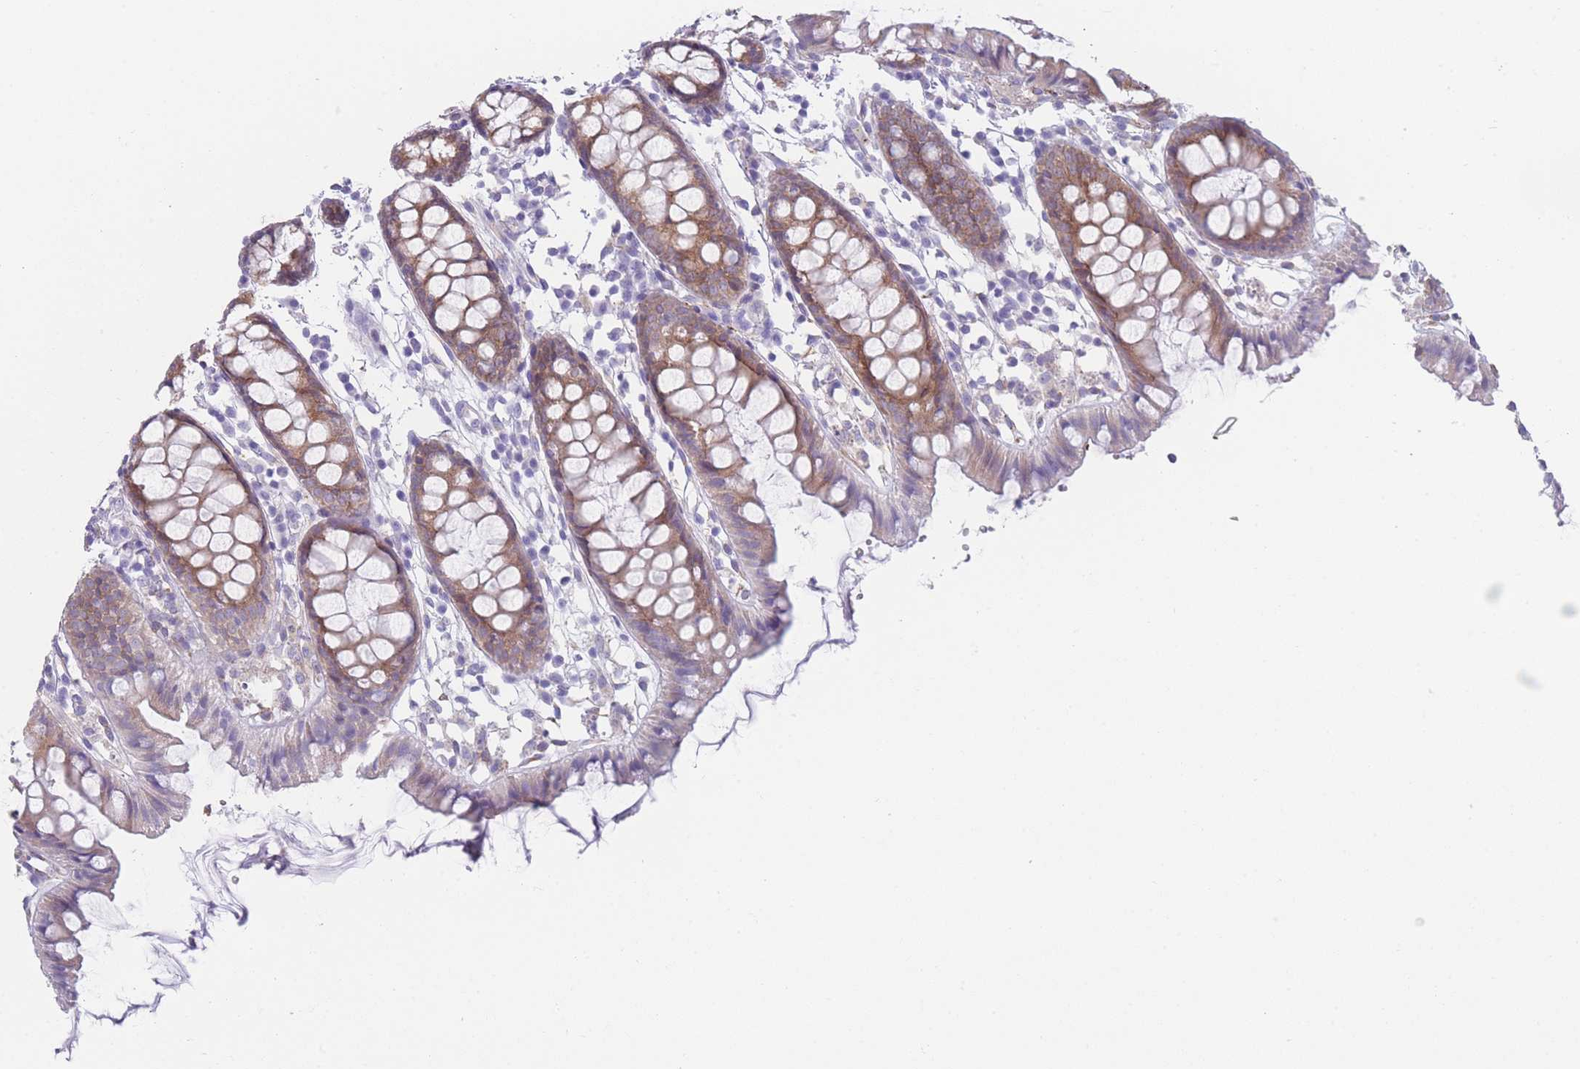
{"staining": {"intensity": "moderate", "quantity": ">75%", "location": "cytoplasmic/membranous"}, "tissue": "colon", "cell_type": "Endothelial cells", "image_type": "normal", "snomed": [{"axis": "morphology", "description": "Normal tissue, NOS"}, {"axis": "topography", "description": "Colon"}], "caption": "Immunohistochemical staining of unremarkable human colon shows medium levels of moderate cytoplasmic/membranous expression in about >75% of endothelial cells. Using DAB (brown) and hematoxylin (blue) stains, captured at high magnification using brightfield microscopy.", "gene": "AK9", "patient": {"sex": "female", "age": 84}}